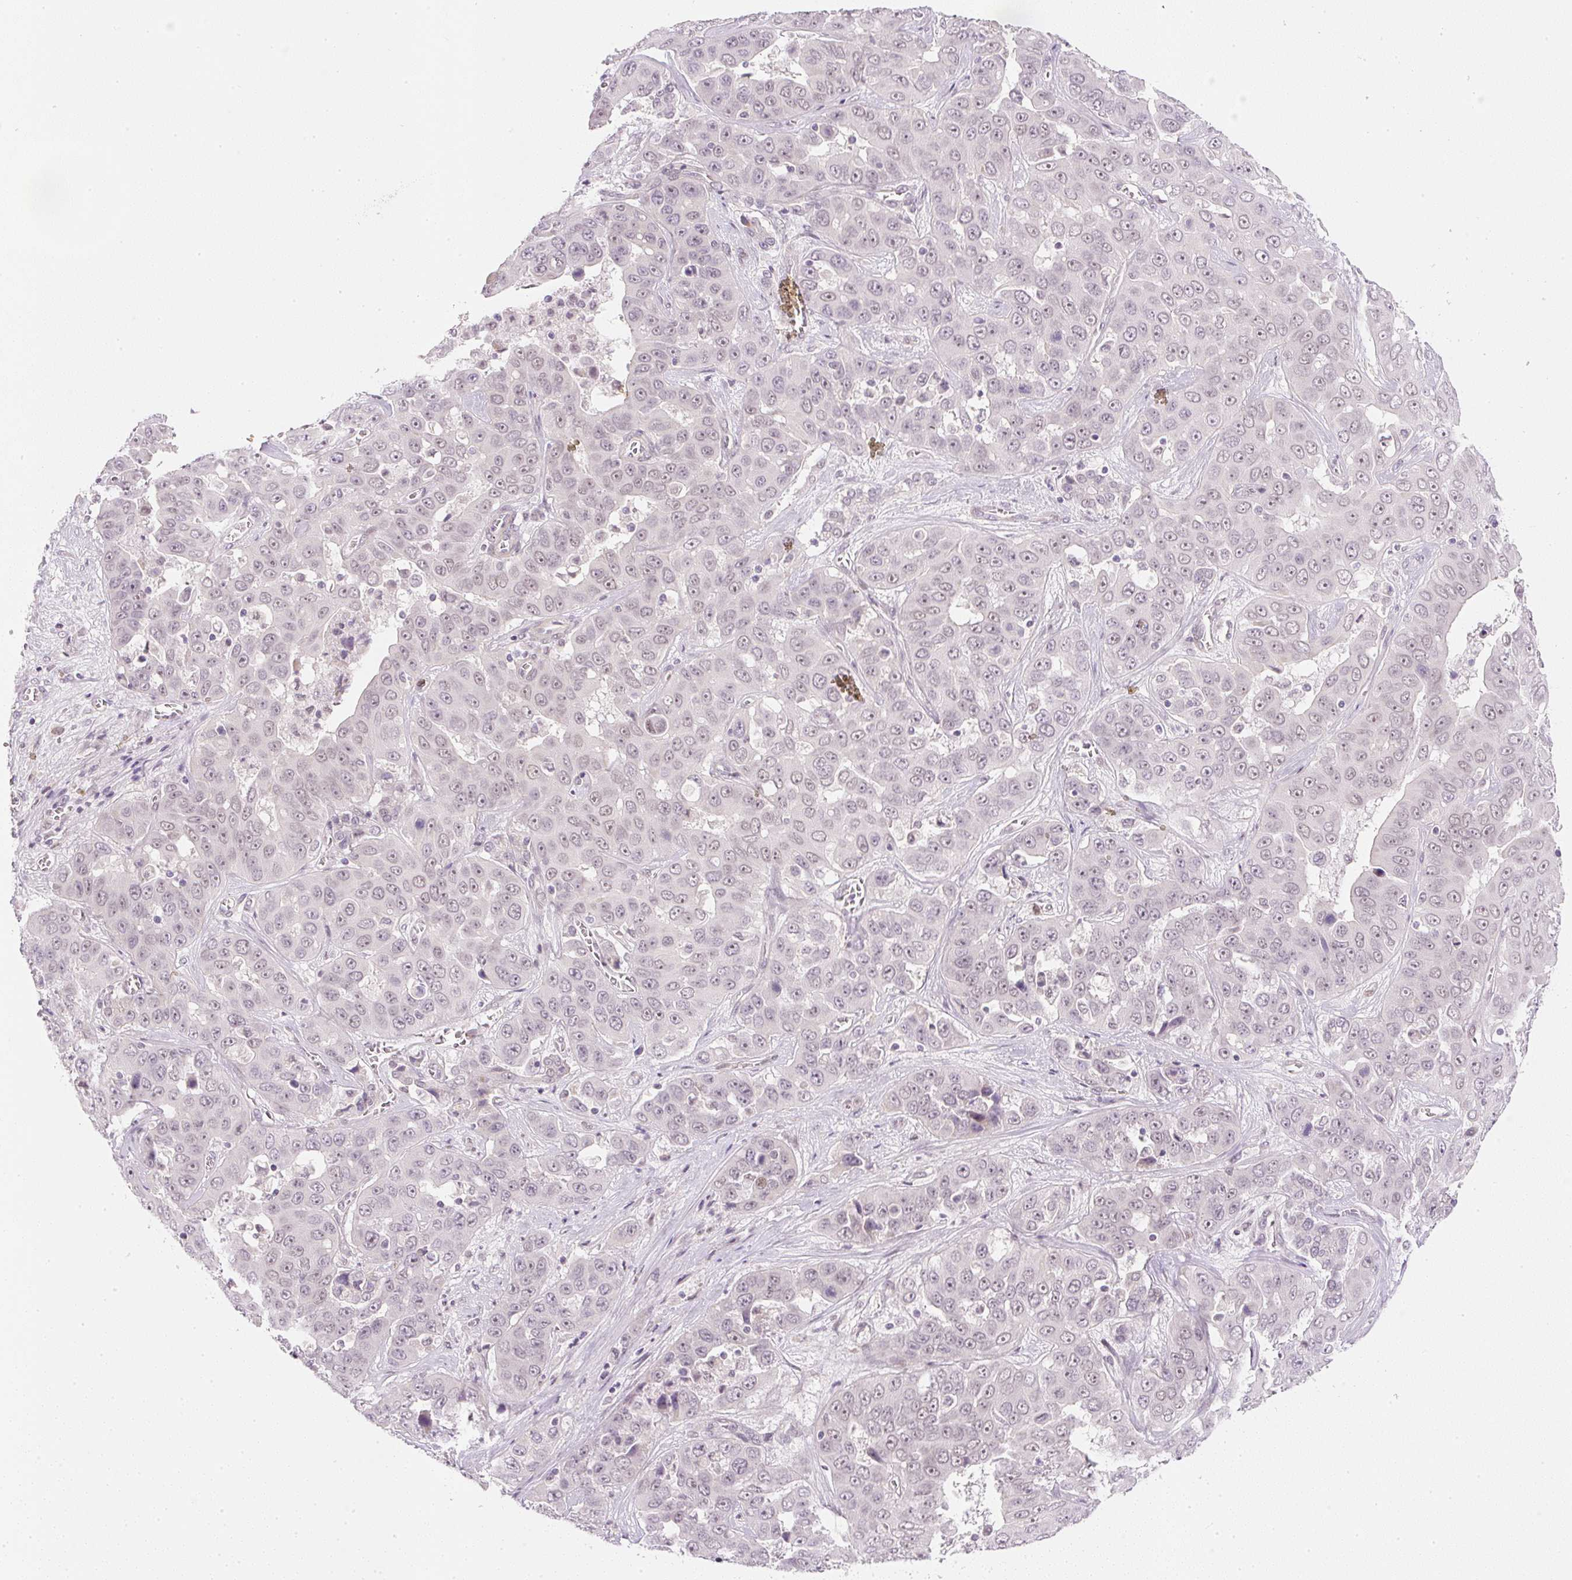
{"staining": {"intensity": "weak", "quantity": ">75%", "location": "nuclear"}, "tissue": "liver cancer", "cell_type": "Tumor cells", "image_type": "cancer", "snomed": [{"axis": "morphology", "description": "Cholangiocarcinoma"}, {"axis": "topography", "description": "Liver"}], "caption": "Immunohistochemical staining of liver cancer shows weak nuclear protein positivity in approximately >75% of tumor cells.", "gene": "DPPA4", "patient": {"sex": "female", "age": 52}}